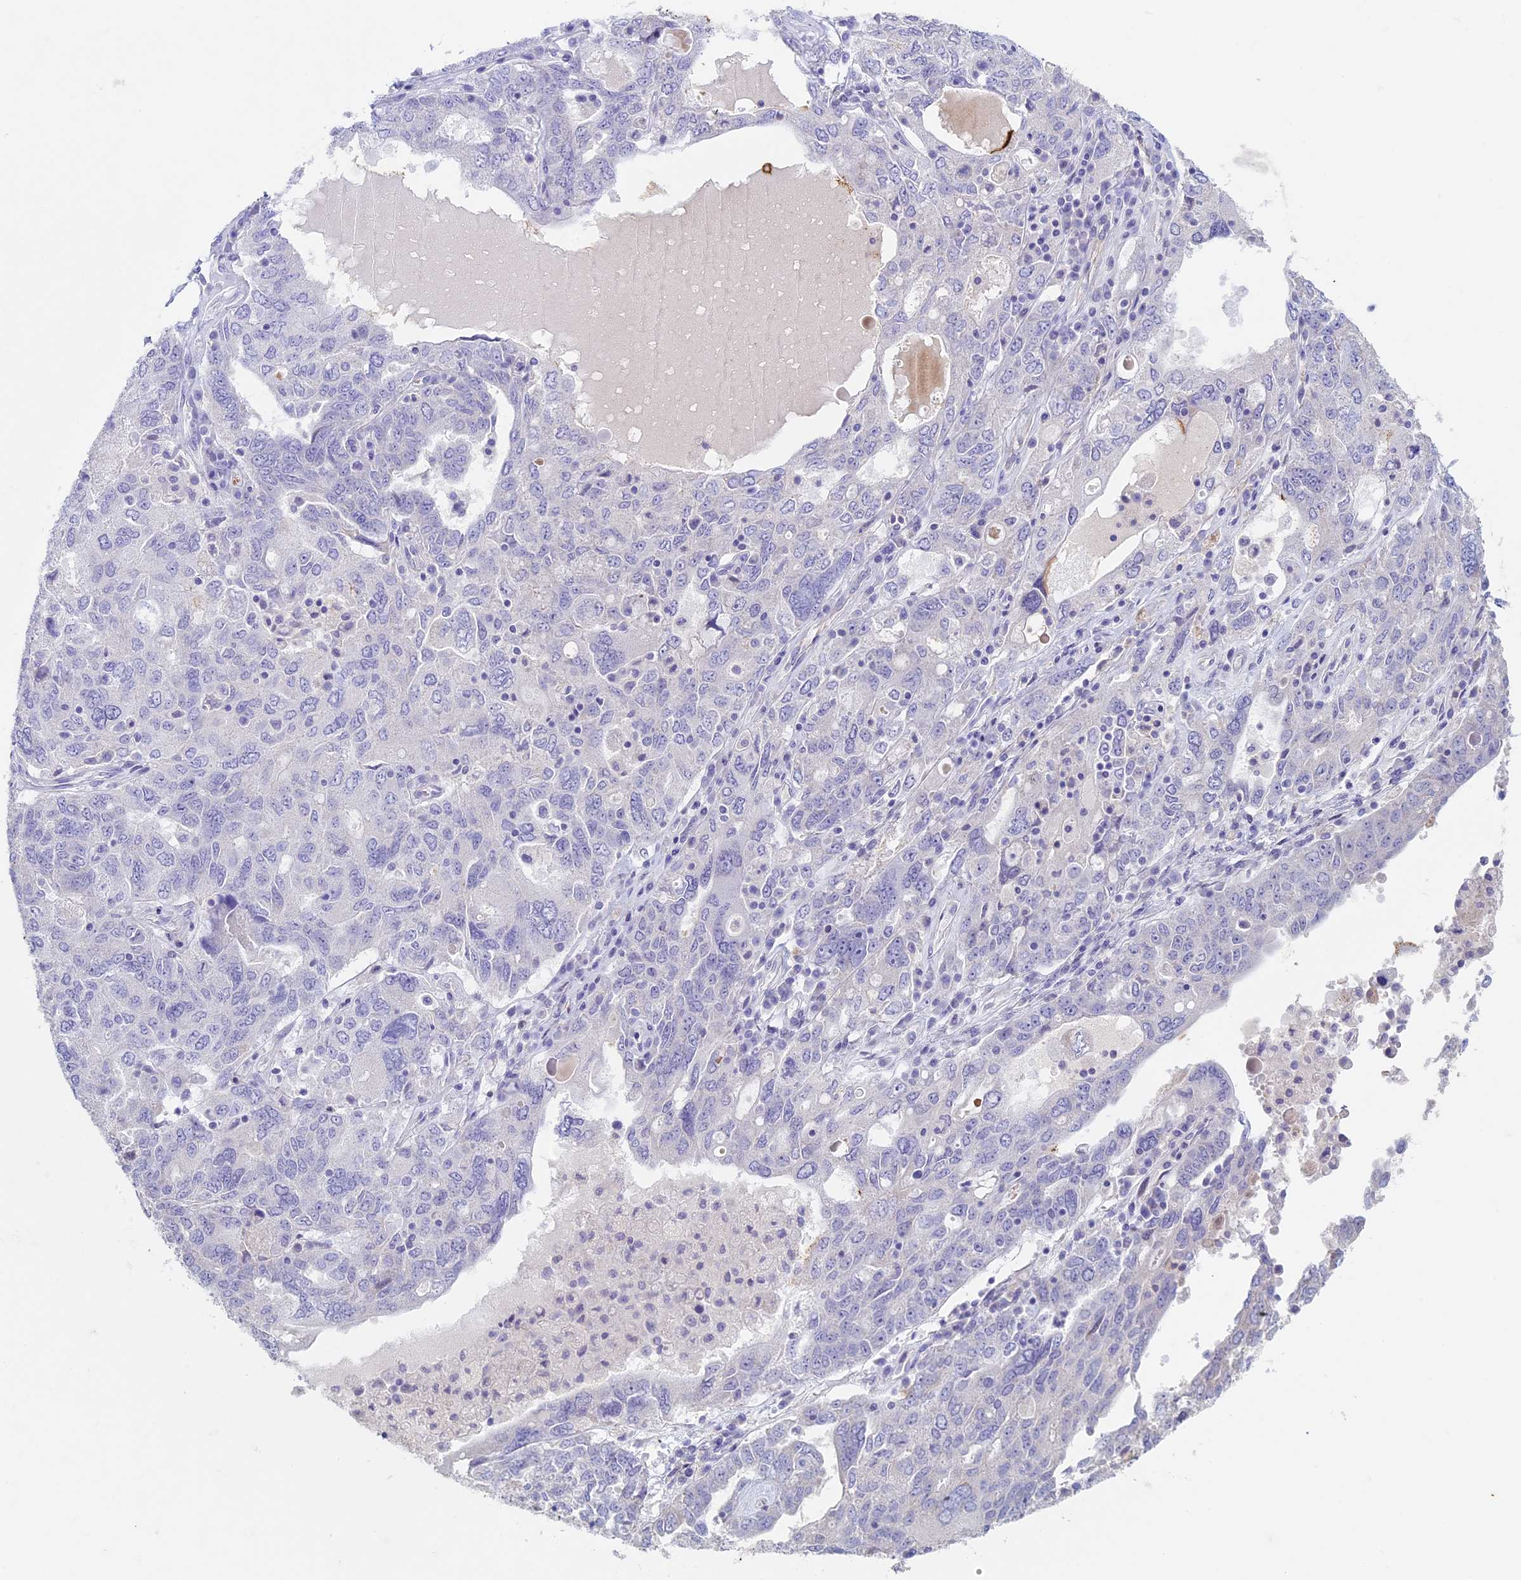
{"staining": {"intensity": "negative", "quantity": "none", "location": "none"}, "tissue": "ovarian cancer", "cell_type": "Tumor cells", "image_type": "cancer", "snomed": [{"axis": "morphology", "description": "Carcinoma, endometroid"}, {"axis": "topography", "description": "Ovary"}], "caption": "Immunohistochemistry (IHC) histopathology image of neoplastic tissue: human ovarian endometroid carcinoma stained with DAB (3,3'-diaminobenzidine) shows no significant protein positivity in tumor cells.", "gene": "RCCD1", "patient": {"sex": "female", "age": 62}}